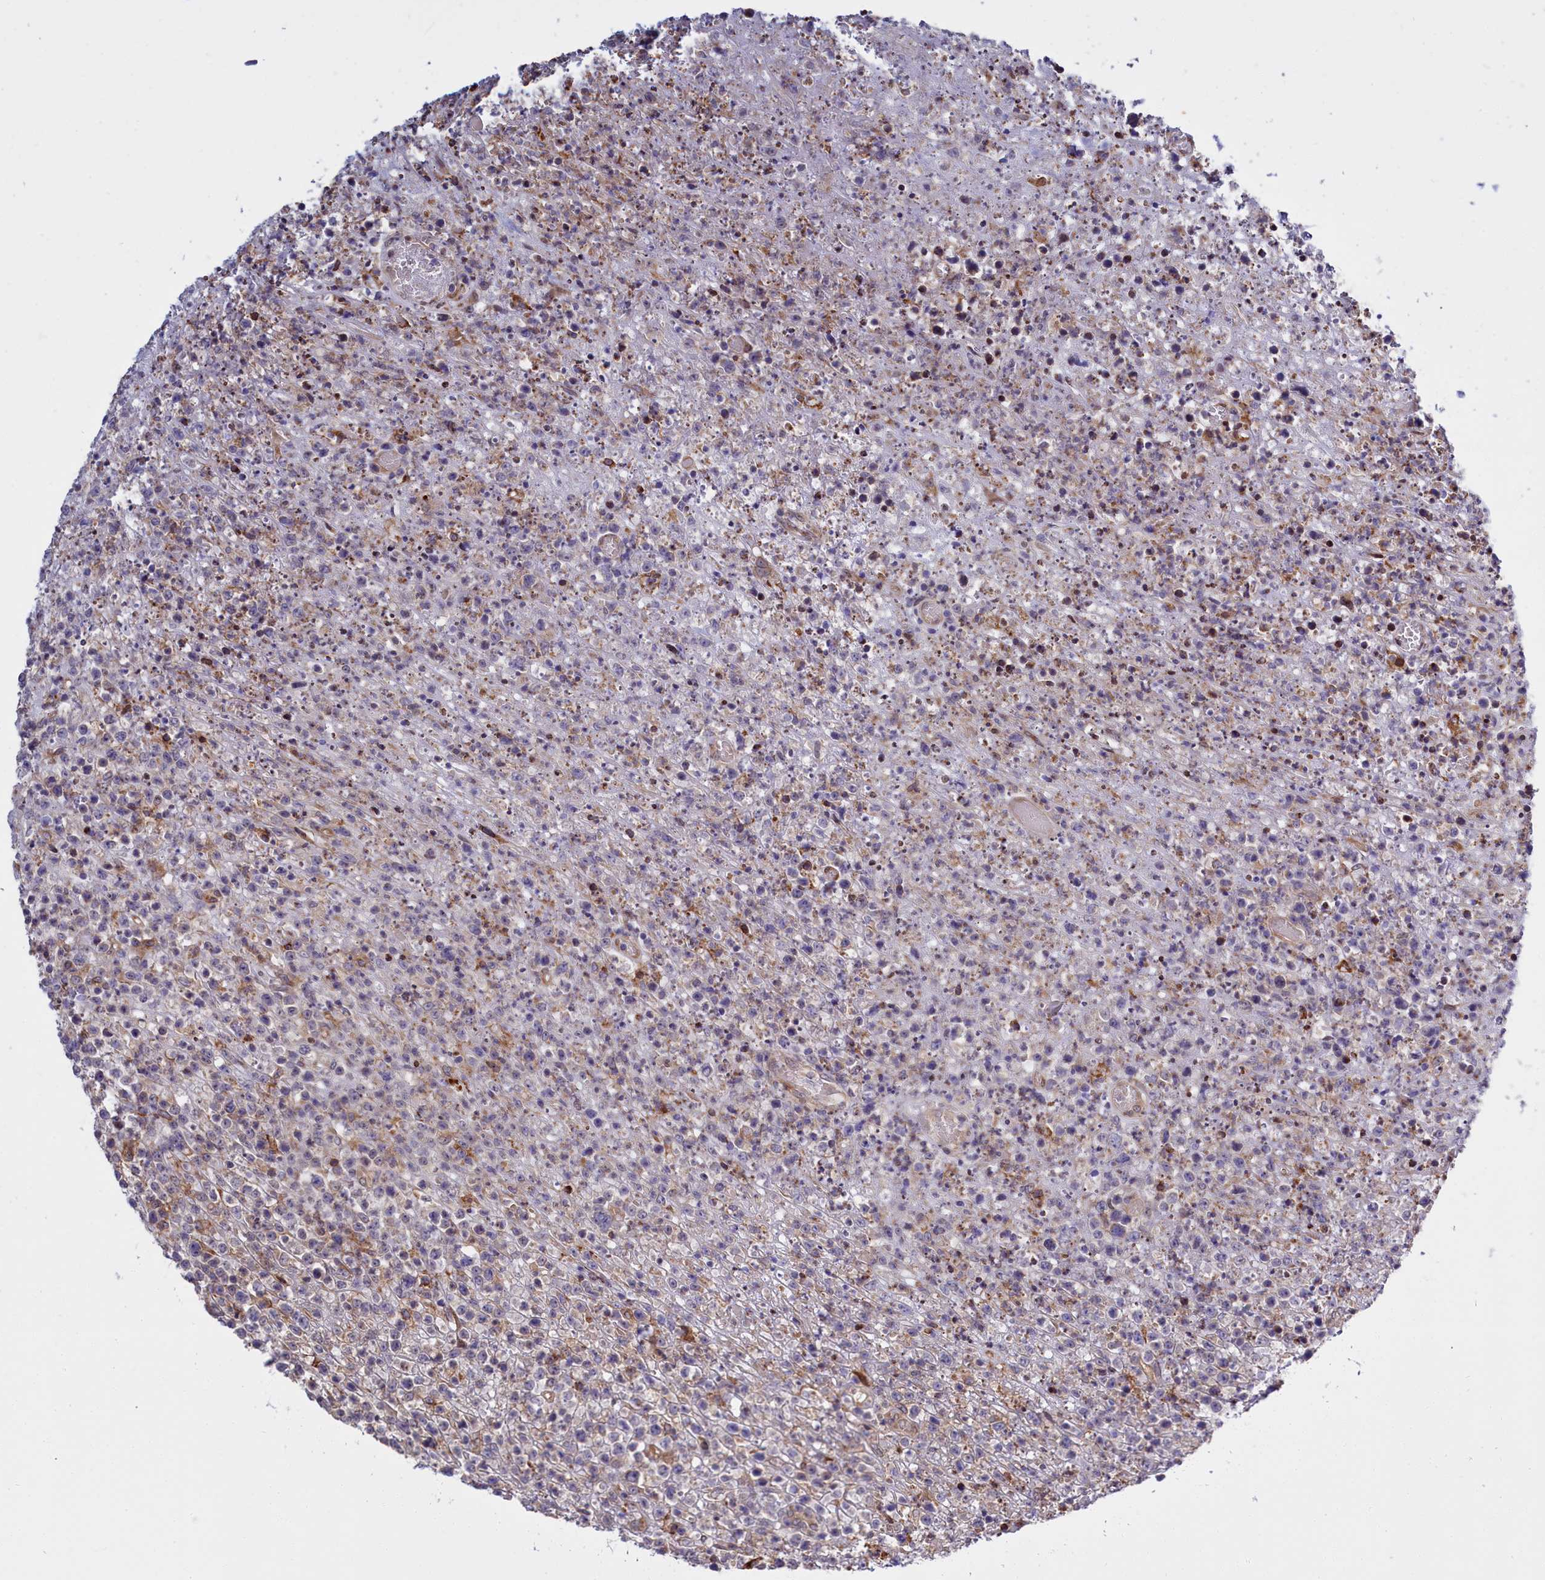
{"staining": {"intensity": "negative", "quantity": "none", "location": "none"}, "tissue": "lymphoma", "cell_type": "Tumor cells", "image_type": "cancer", "snomed": [{"axis": "morphology", "description": "Malignant lymphoma, non-Hodgkin's type, High grade"}, {"axis": "topography", "description": "Colon"}], "caption": "Tumor cells are negative for protein expression in human high-grade malignant lymphoma, non-Hodgkin's type.", "gene": "RAPGEF4", "patient": {"sex": "female", "age": 53}}